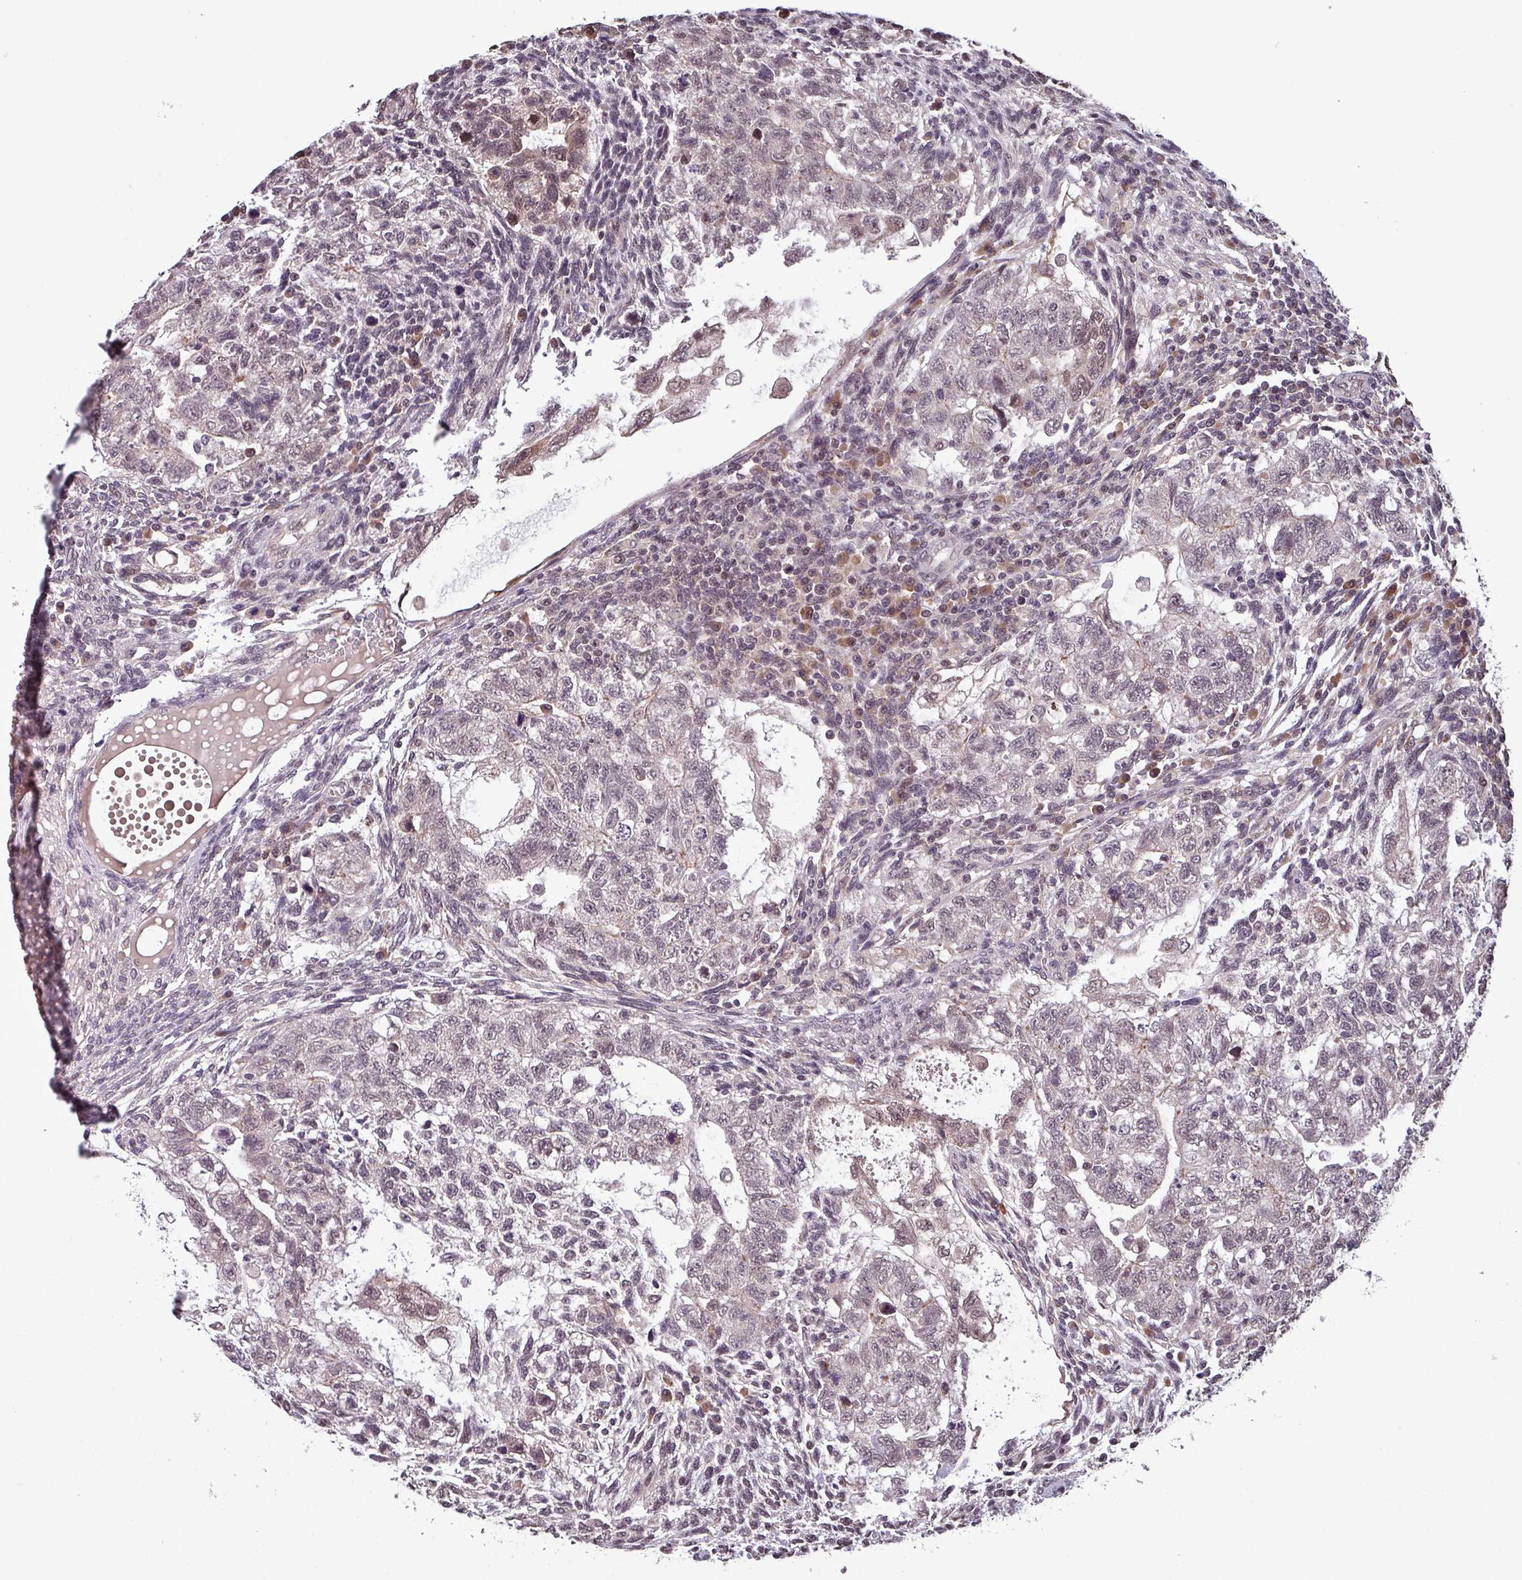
{"staining": {"intensity": "negative", "quantity": "none", "location": "none"}, "tissue": "testis cancer", "cell_type": "Tumor cells", "image_type": "cancer", "snomed": [{"axis": "morphology", "description": "Carcinoma, Embryonal, NOS"}, {"axis": "topography", "description": "Testis"}], "caption": "There is no significant expression in tumor cells of testis cancer (embryonal carcinoma). (Immunohistochemistry, brightfield microscopy, high magnification).", "gene": "NOB1", "patient": {"sex": "male", "age": 37}}